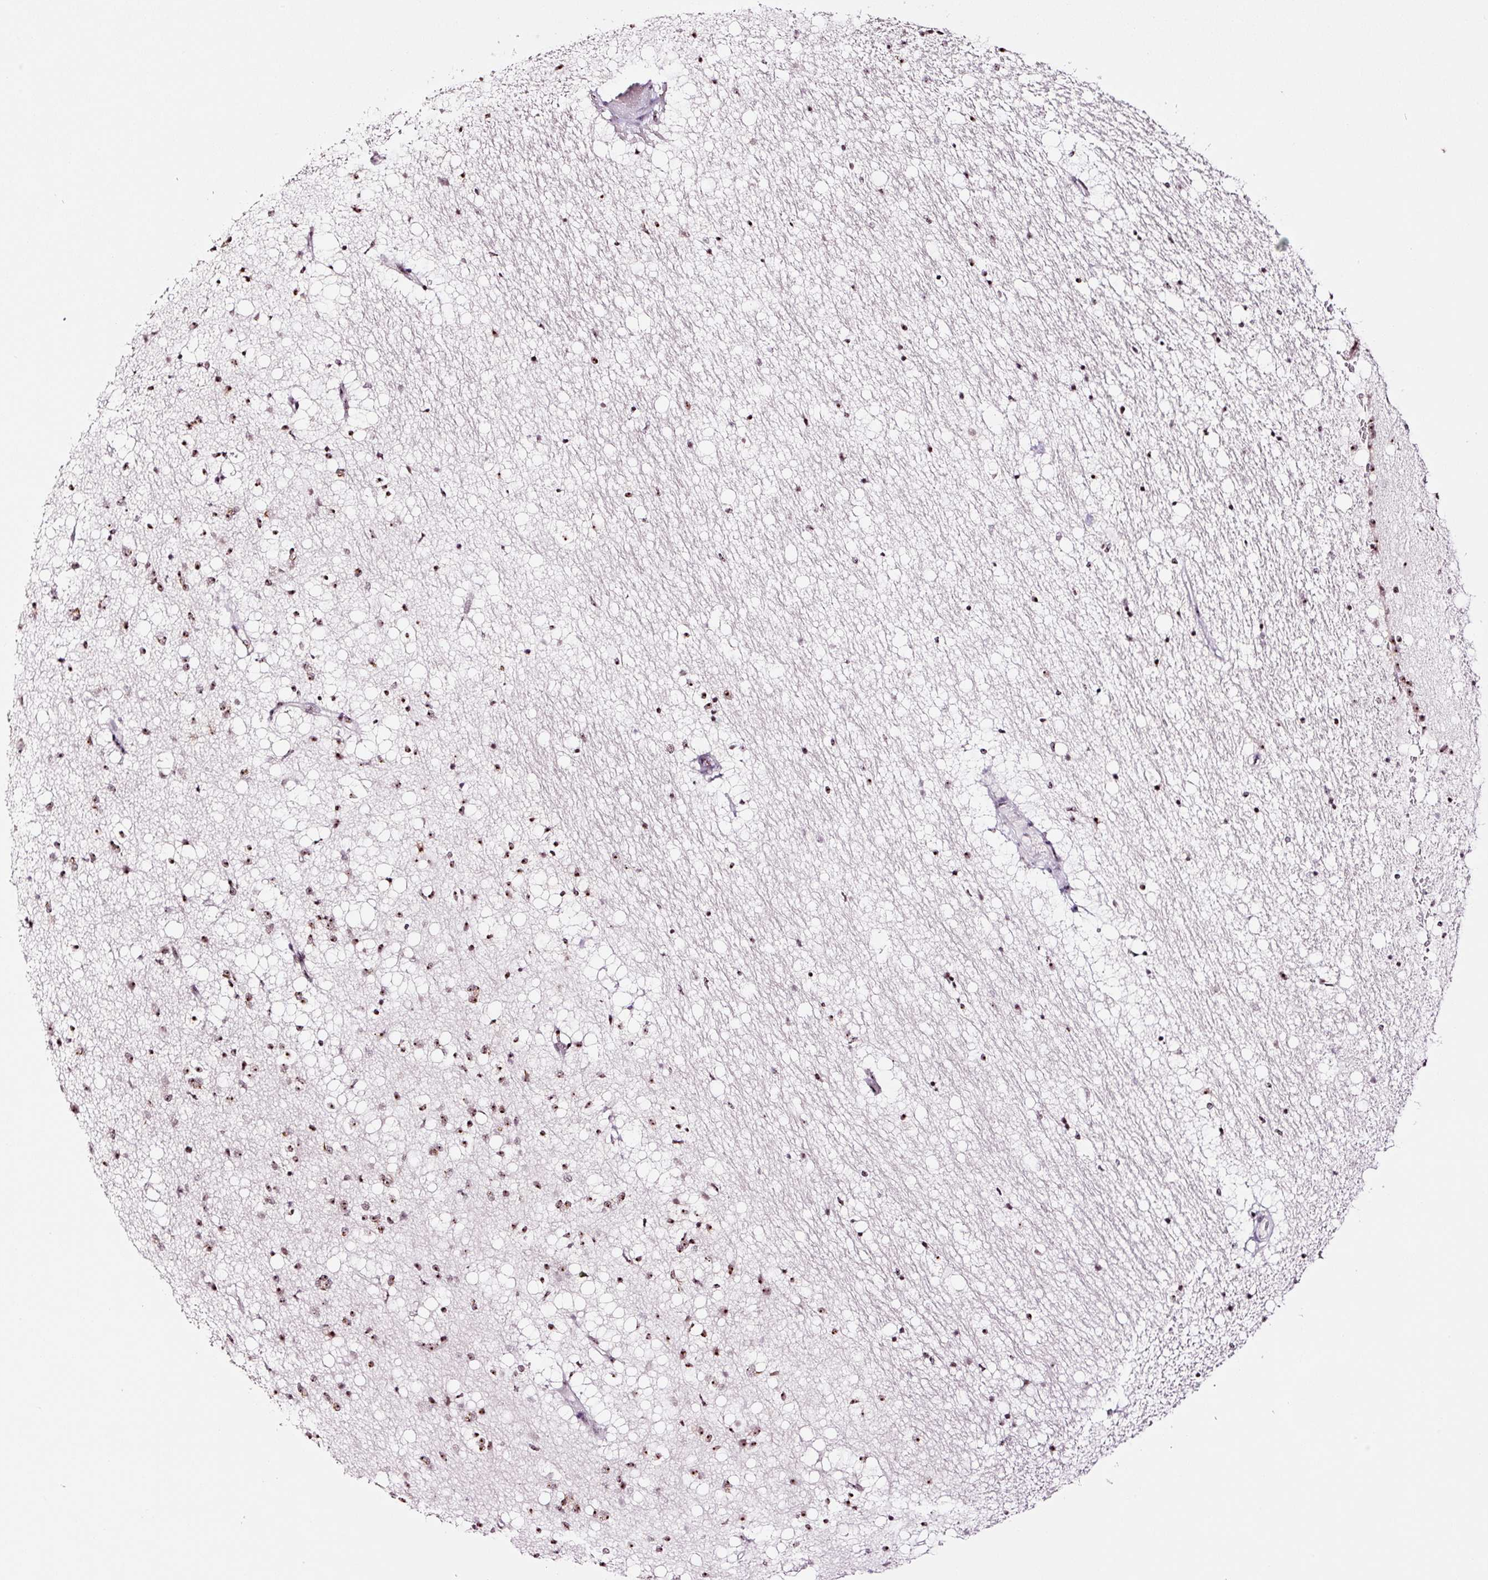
{"staining": {"intensity": "strong", "quantity": "25%-75%", "location": "nuclear"}, "tissue": "caudate", "cell_type": "Glial cells", "image_type": "normal", "snomed": [{"axis": "morphology", "description": "Normal tissue, NOS"}, {"axis": "topography", "description": "Lateral ventricle wall"}], "caption": "A high-resolution histopathology image shows immunohistochemistry staining of benign caudate, which shows strong nuclear expression in about 25%-75% of glial cells.", "gene": "GNL3", "patient": {"sex": "male", "age": 37}}